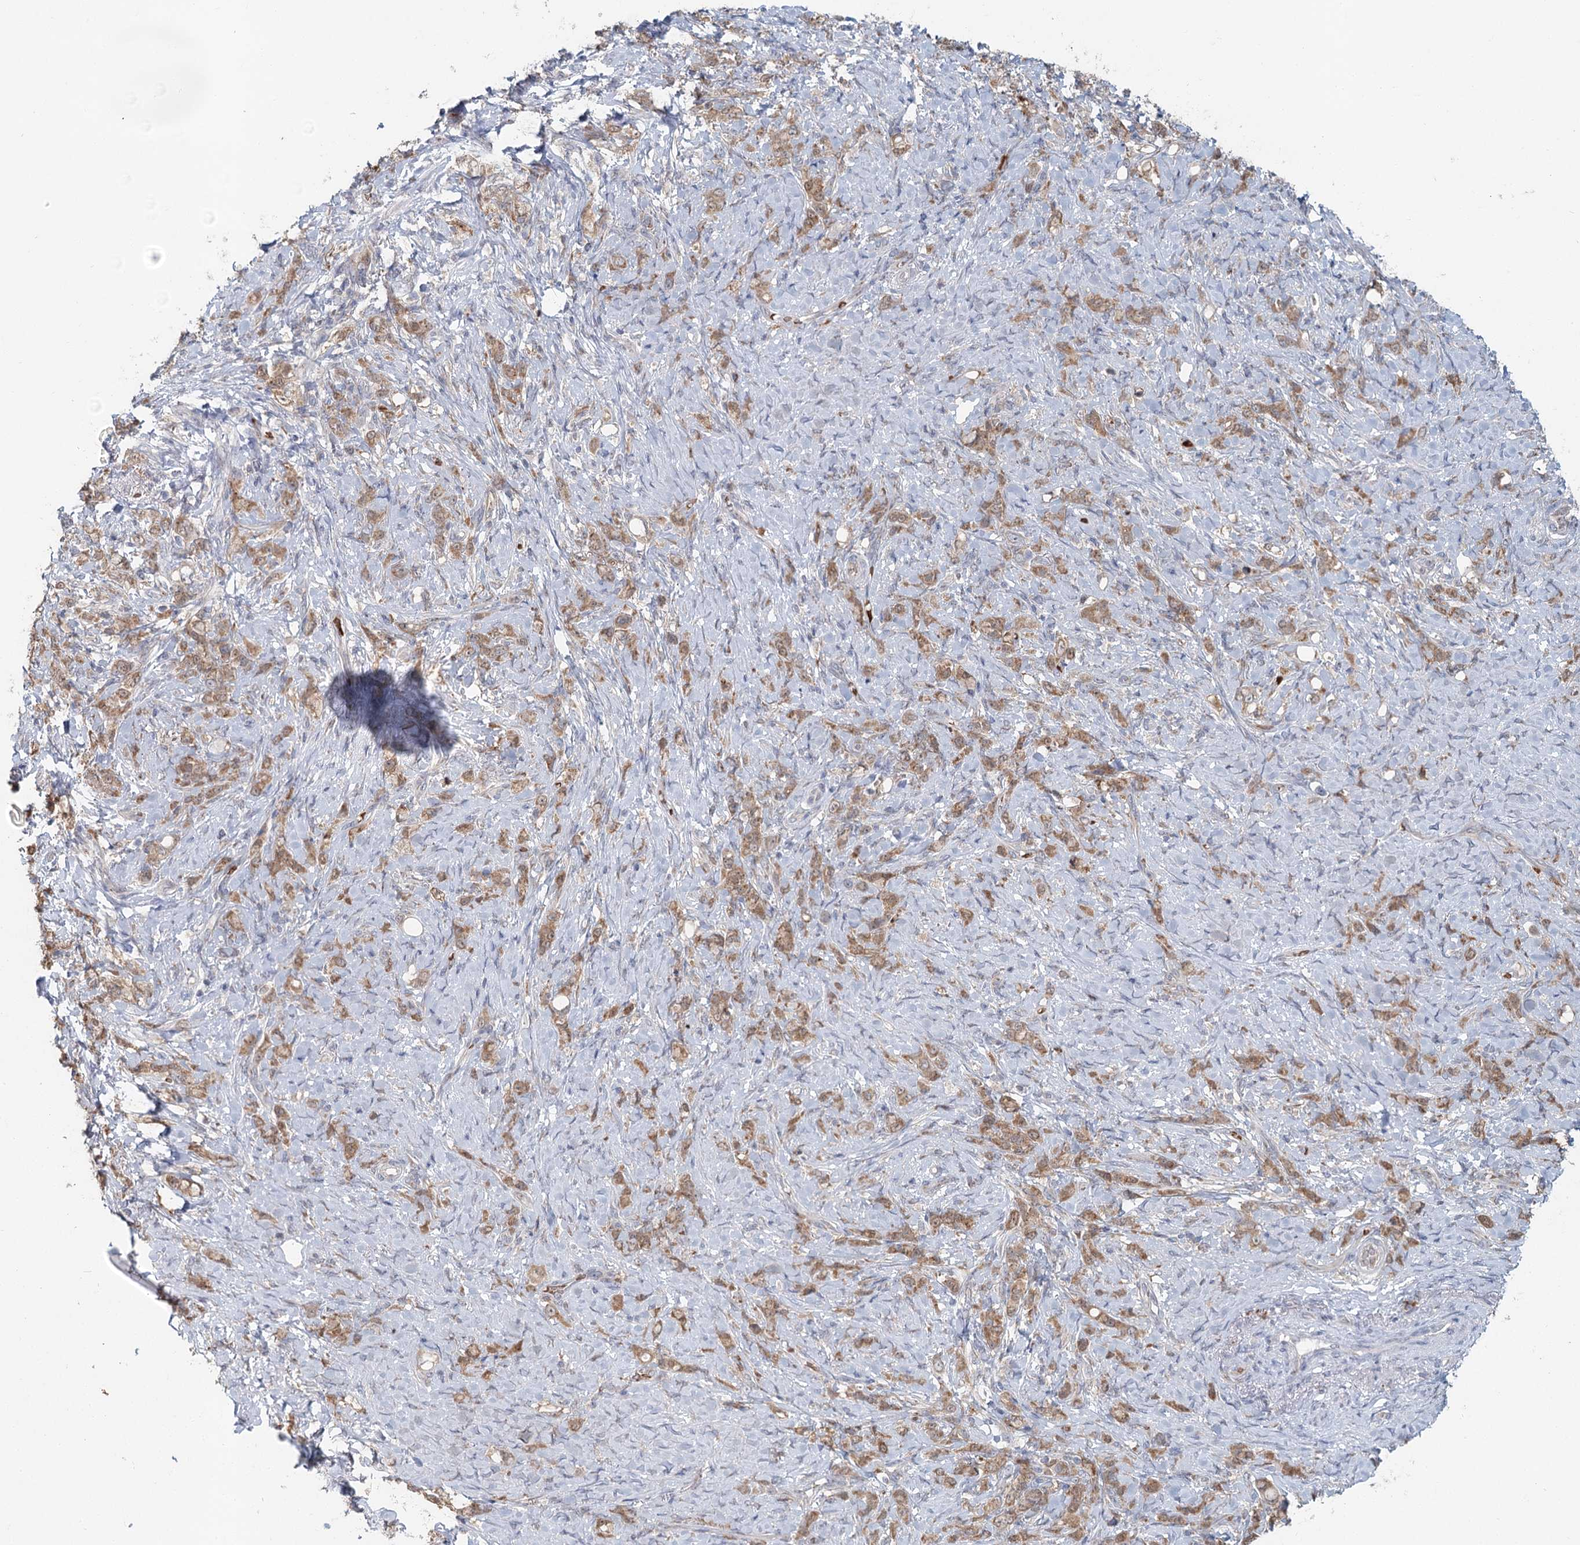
{"staining": {"intensity": "moderate", "quantity": ">75%", "location": "cytoplasmic/membranous"}, "tissue": "stomach cancer", "cell_type": "Tumor cells", "image_type": "cancer", "snomed": [{"axis": "morphology", "description": "Adenocarcinoma, NOS"}, {"axis": "topography", "description": "Stomach"}], "caption": "The immunohistochemical stain highlights moderate cytoplasmic/membranous expression in tumor cells of stomach adenocarcinoma tissue.", "gene": "ADK", "patient": {"sex": "female", "age": 79}}